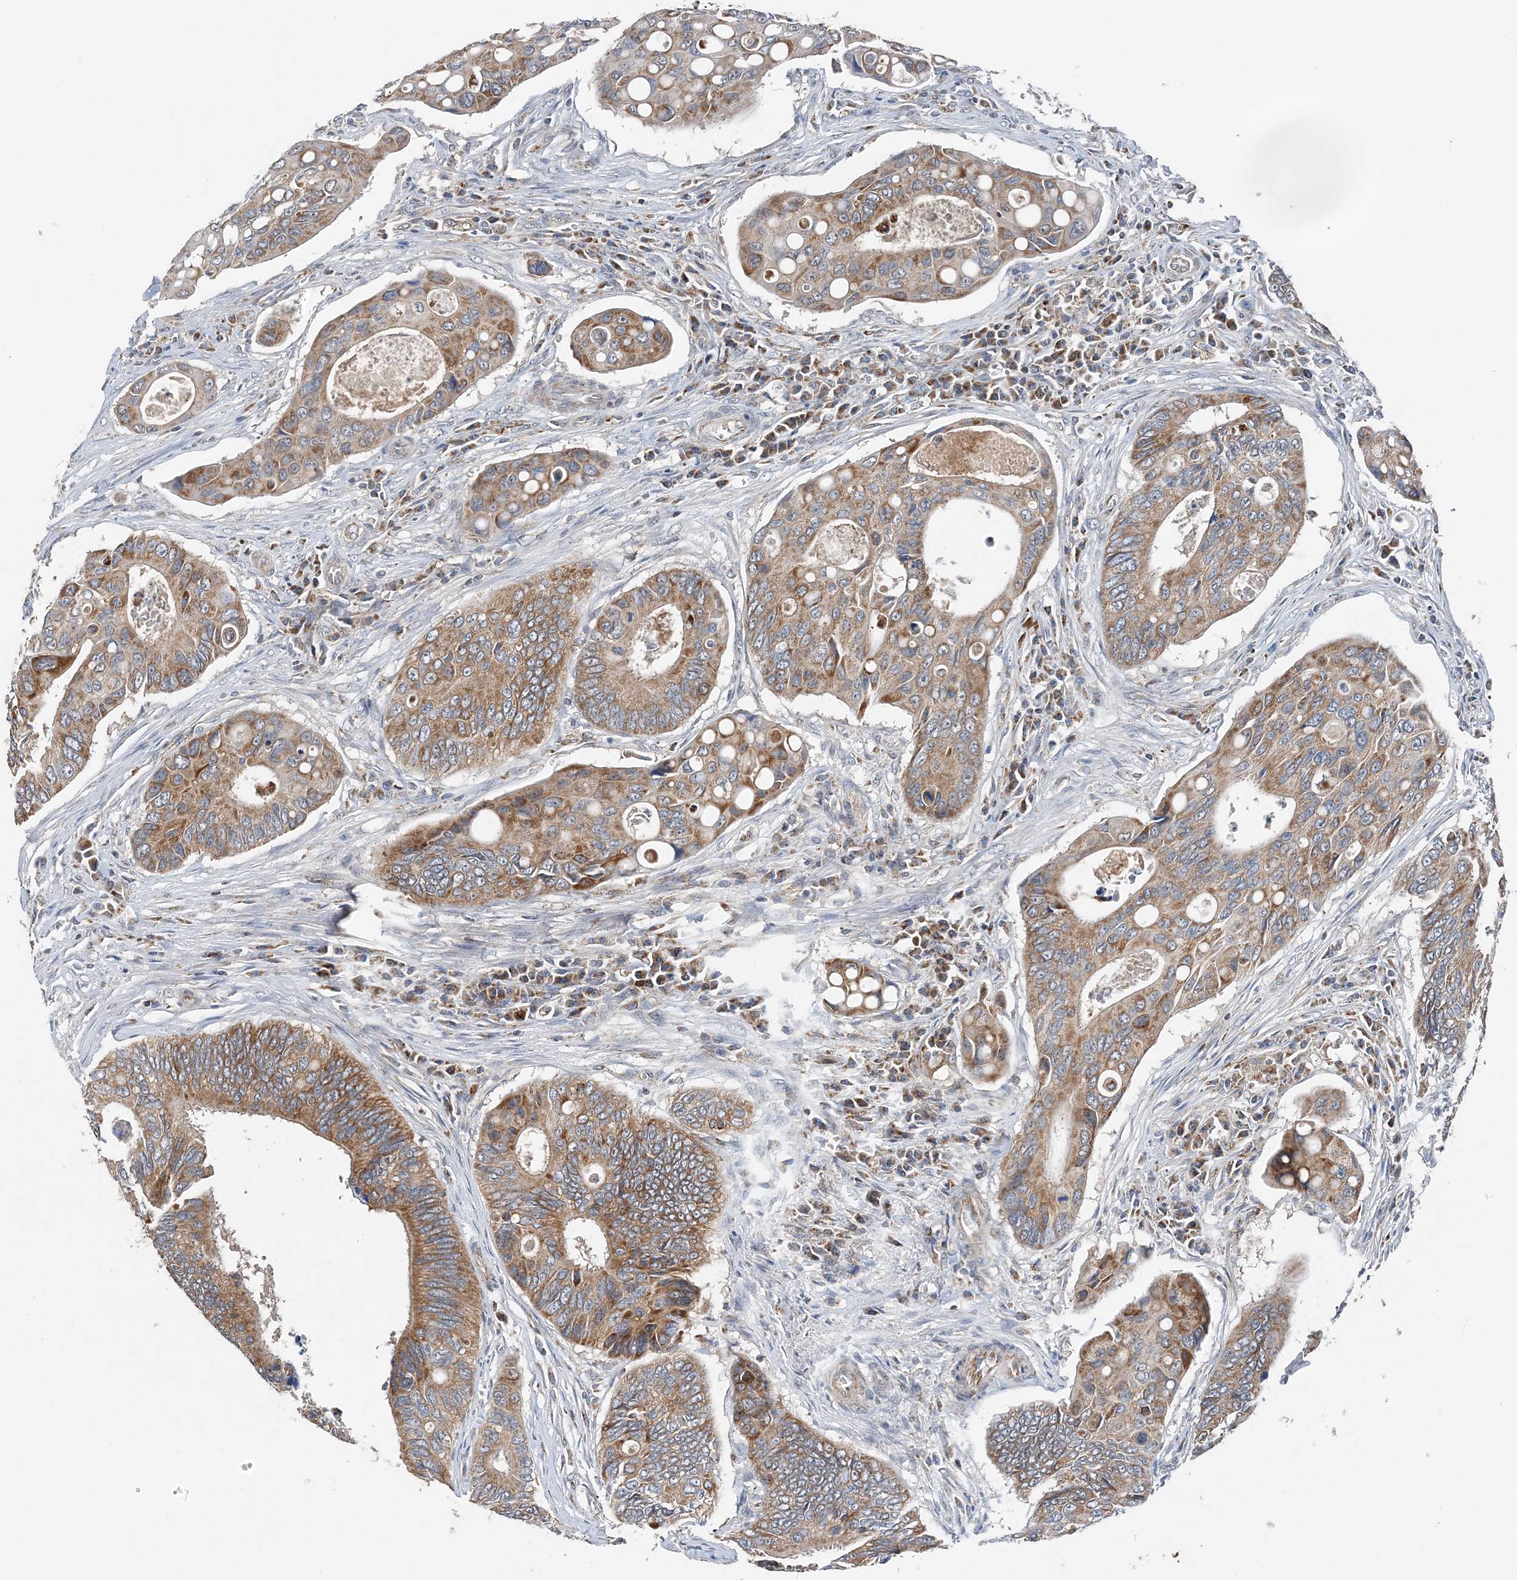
{"staining": {"intensity": "moderate", "quantity": ">75%", "location": "cytoplasmic/membranous"}, "tissue": "colorectal cancer", "cell_type": "Tumor cells", "image_type": "cancer", "snomed": [{"axis": "morphology", "description": "Inflammation, NOS"}, {"axis": "morphology", "description": "Adenocarcinoma, NOS"}, {"axis": "topography", "description": "Colon"}], "caption": "Brown immunohistochemical staining in colorectal cancer displays moderate cytoplasmic/membranous expression in approximately >75% of tumor cells. (DAB (3,3'-diaminobenzidine) = brown stain, brightfield microscopy at high magnification).", "gene": "SPRY2", "patient": {"sex": "male", "age": 72}}